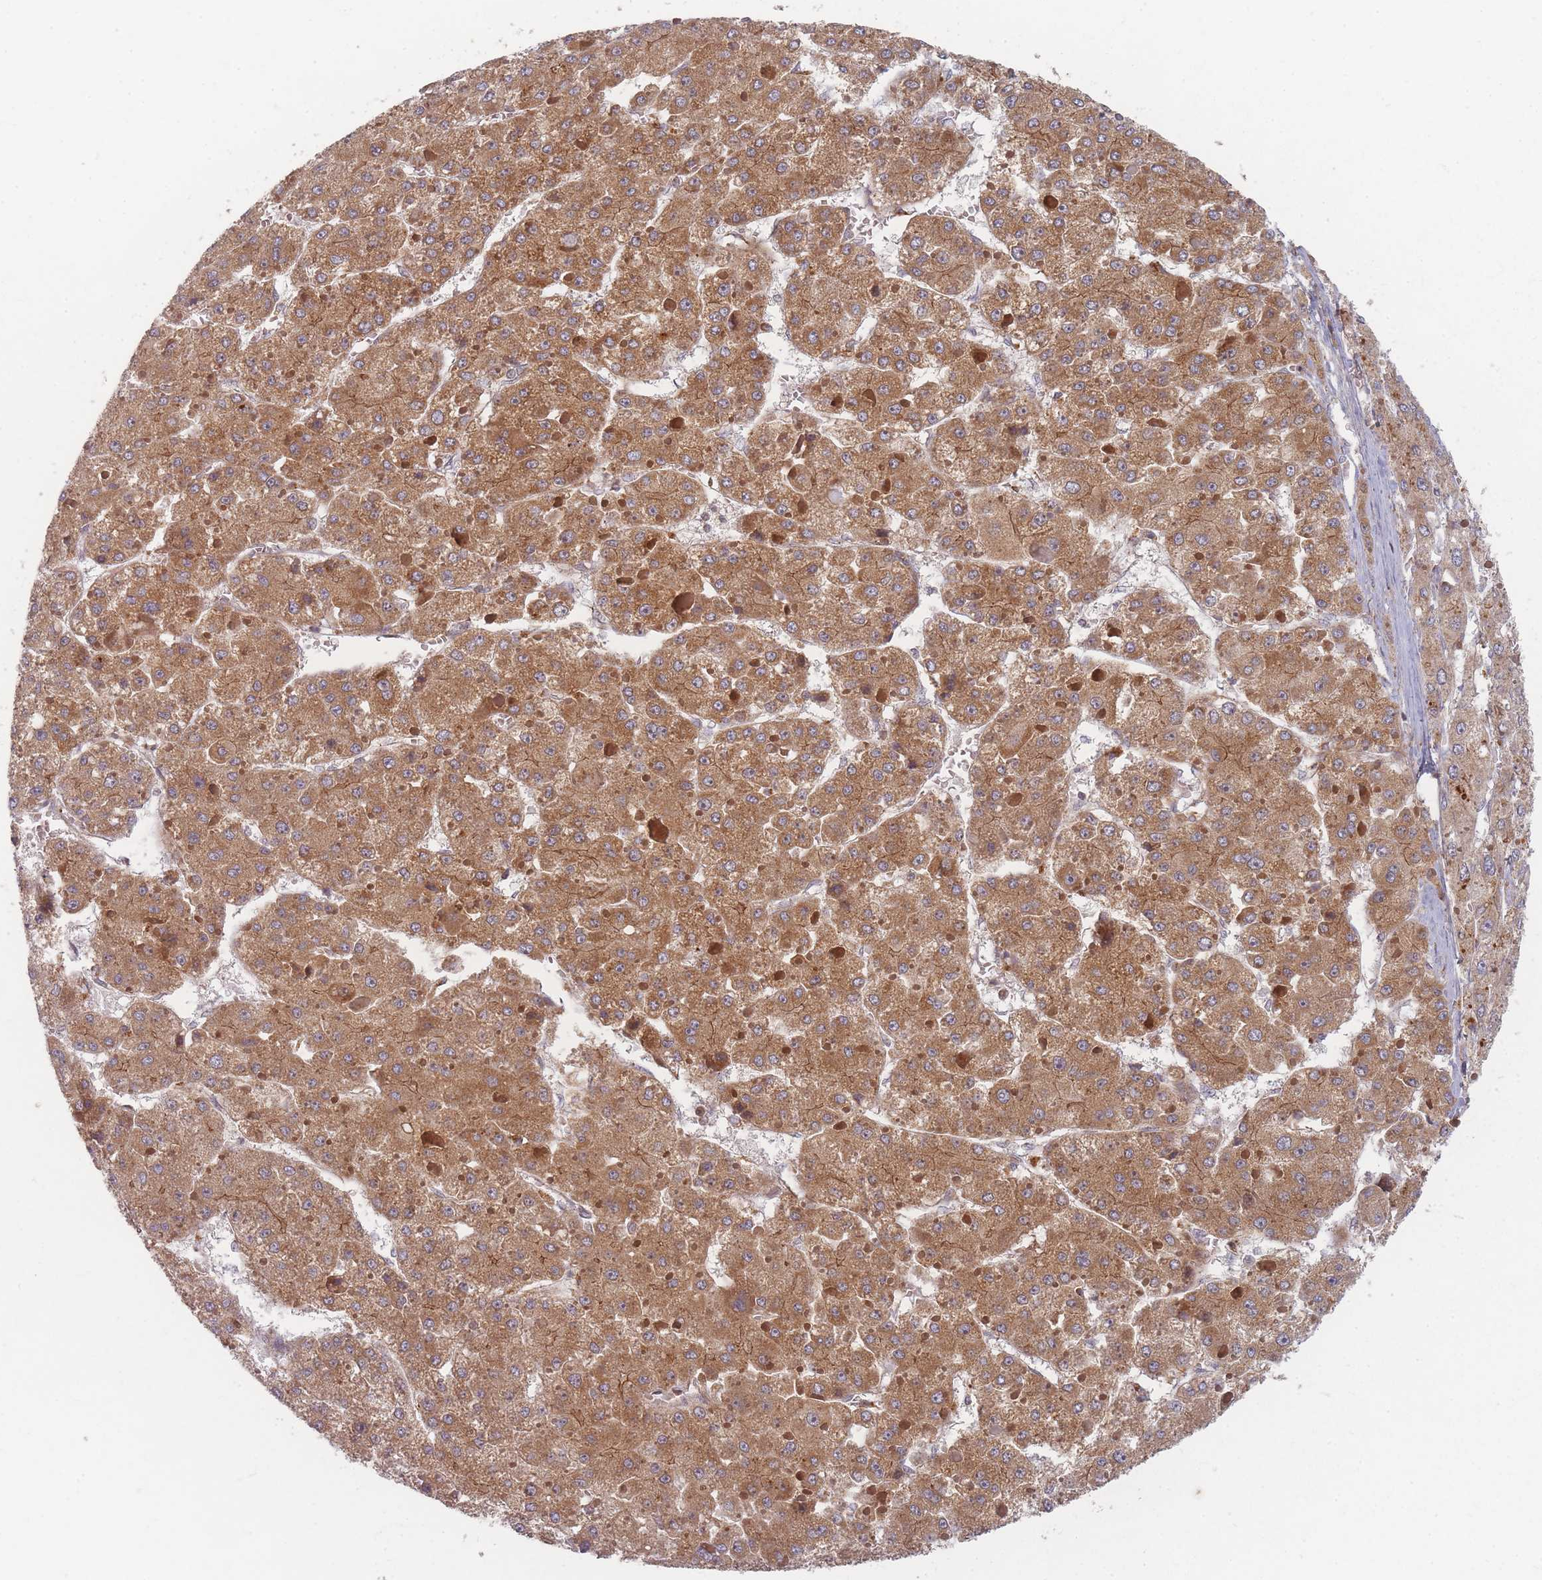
{"staining": {"intensity": "moderate", "quantity": ">75%", "location": "cytoplasmic/membranous"}, "tissue": "liver cancer", "cell_type": "Tumor cells", "image_type": "cancer", "snomed": [{"axis": "morphology", "description": "Carcinoma, Hepatocellular, NOS"}, {"axis": "topography", "description": "Liver"}], "caption": "Liver cancer was stained to show a protein in brown. There is medium levels of moderate cytoplasmic/membranous expression in approximately >75% of tumor cells. The staining is performed using DAB brown chromogen to label protein expression. The nuclei are counter-stained blue using hematoxylin.", "gene": "RADX", "patient": {"sex": "female", "age": 73}}